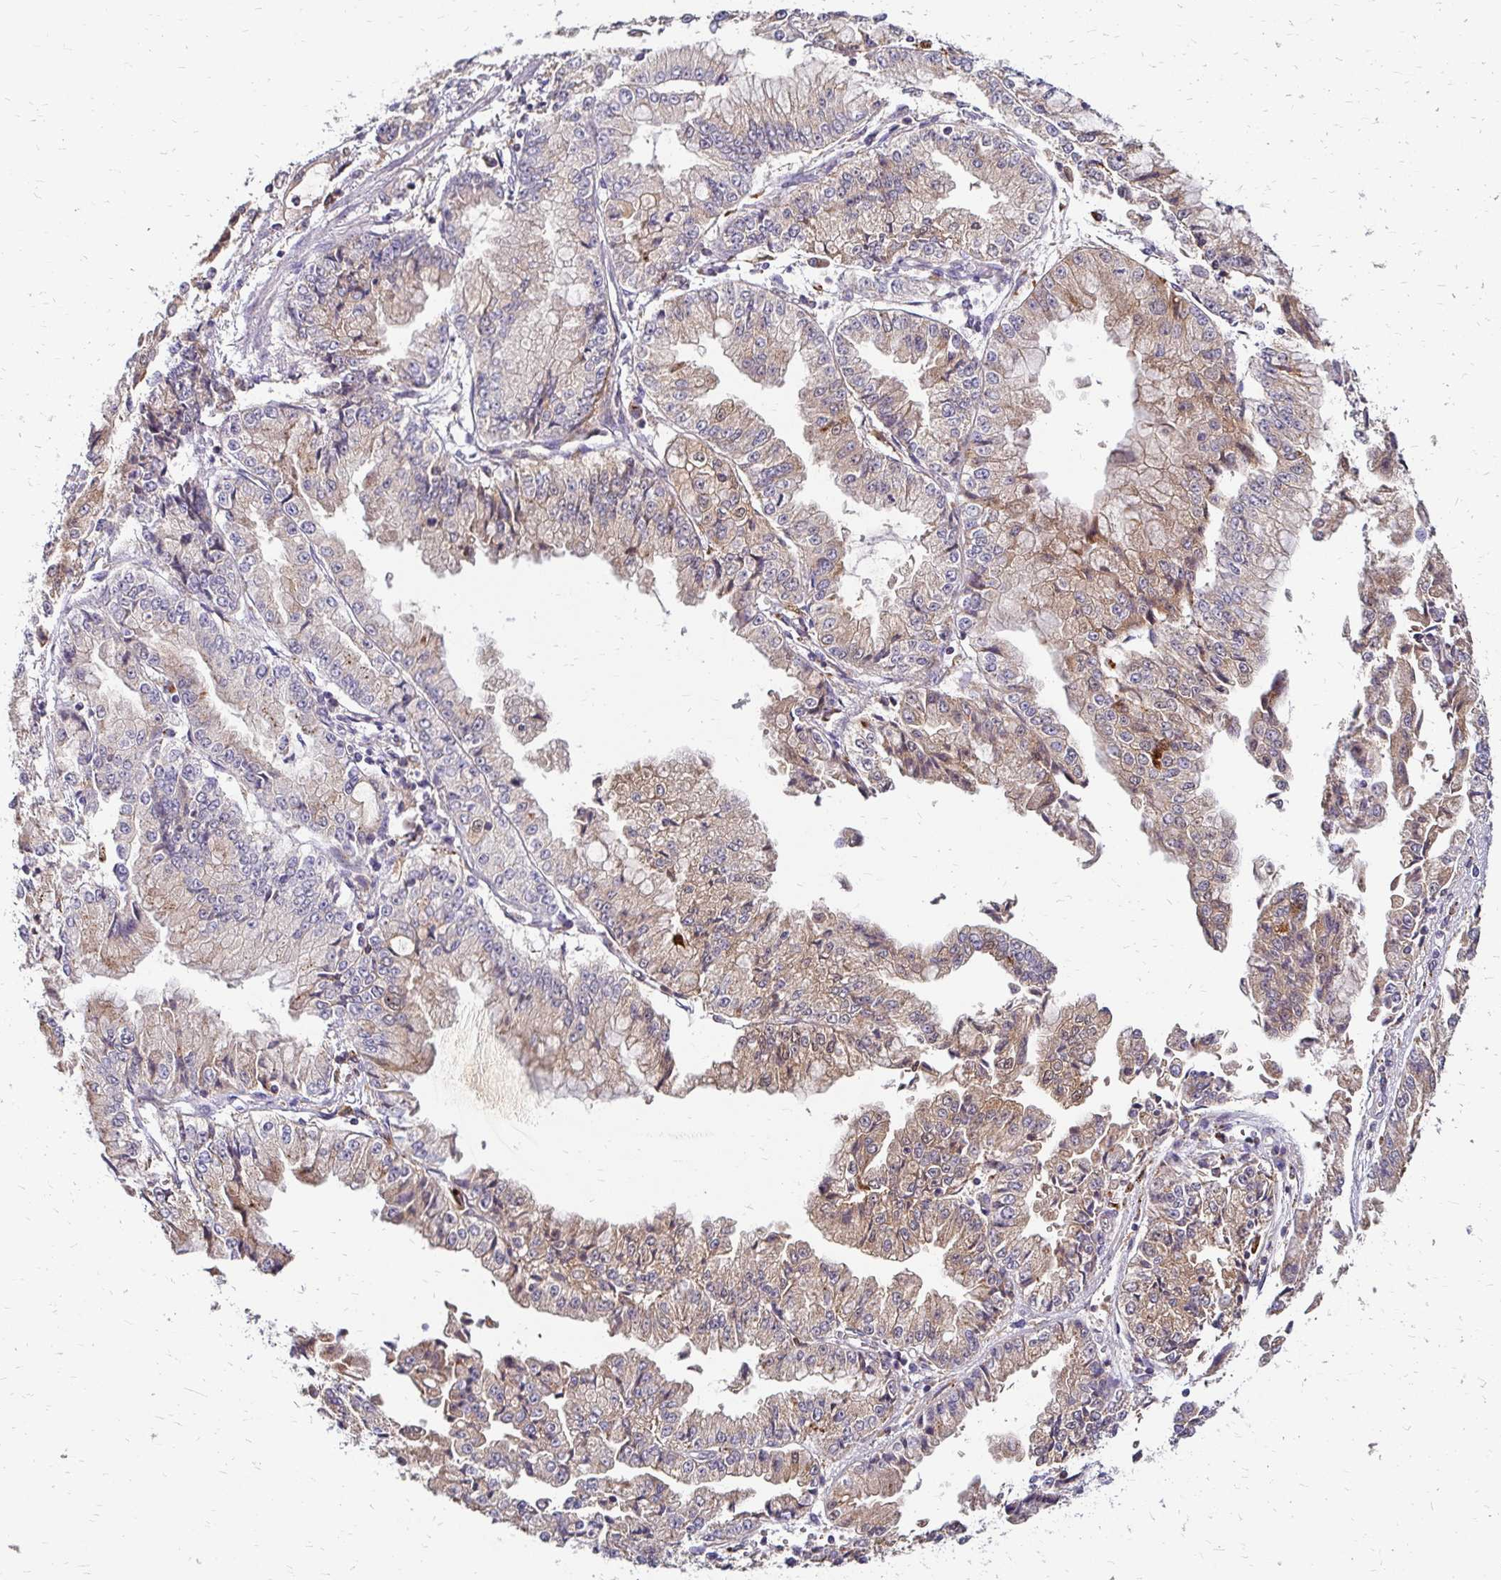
{"staining": {"intensity": "weak", "quantity": ">75%", "location": "cytoplasmic/membranous"}, "tissue": "stomach cancer", "cell_type": "Tumor cells", "image_type": "cancer", "snomed": [{"axis": "morphology", "description": "Adenocarcinoma, NOS"}, {"axis": "topography", "description": "Stomach, upper"}], "caption": "Brown immunohistochemical staining in stomach cancer reveals weak cytoplasmic/membranous staining in about >75% of tumor cells. Immunohistochemistry (ihc) stains the protein of interest in brown and the nuclei are stained blue.", "gene": "IDUA", "patient": {"sex": "female", "age": 74}}